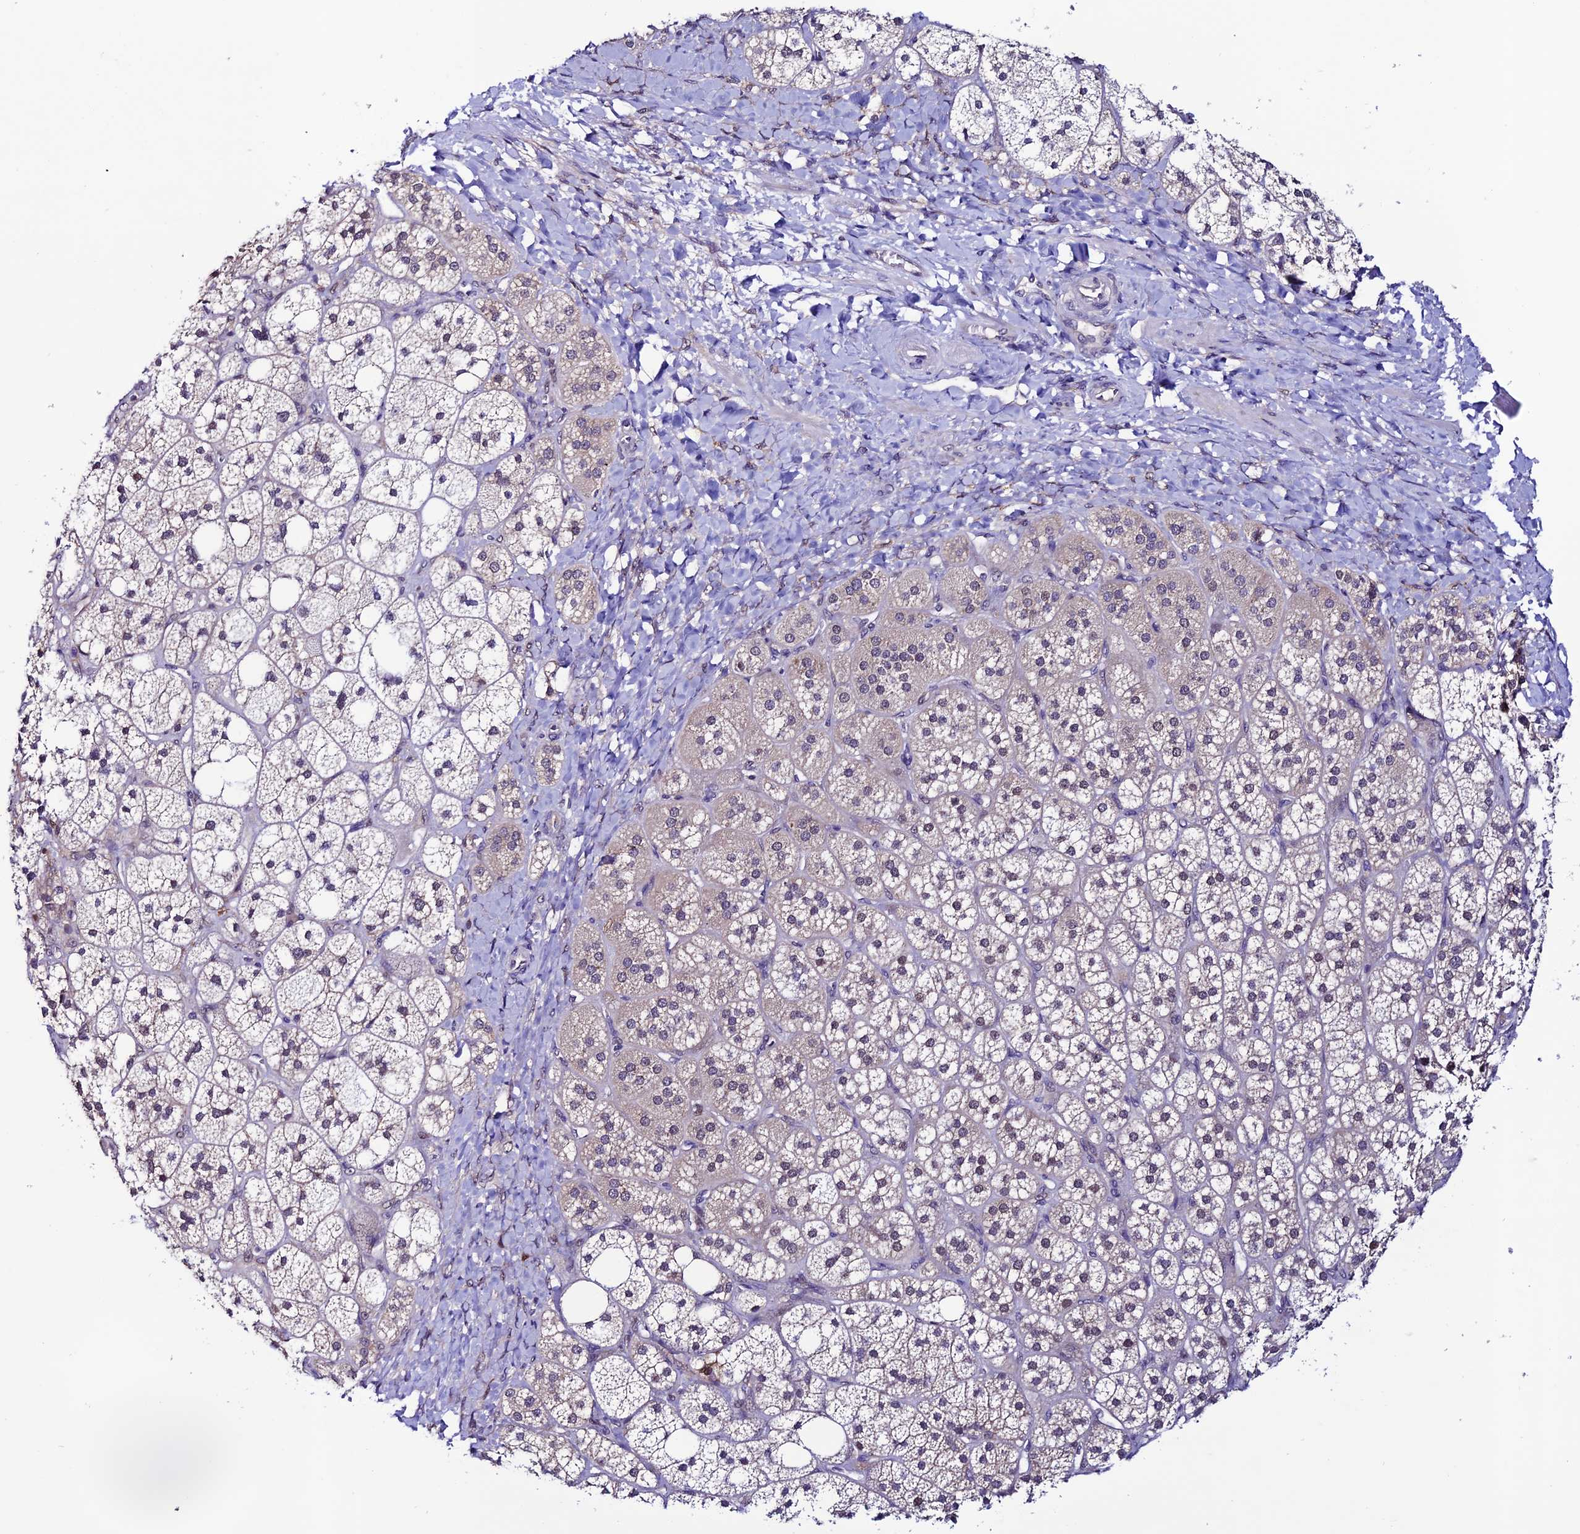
{"staining": {"intensity": "moderate", "quantity": "<25%", "location": "cytoplasmic/membranous,nuclear"}, "tissue": "adrenal gland", "cell_type": "Glandular cells", "image_type": "normal", "snomed": [{"axis": "morphology", "description": "Normal tissue, NOS"}, {"axis": "topography", "description": "Adrenal gland"}], "caption": "A photomicrograph of adrenal gland stained for a protein shows moderate cytoplasmic/membranous,nuclear brown staining in glandular cells. The protein of interest is stained brown, and the nuclei are stained in blue (DAB IHC with brightfield microscopy, high magnification).", "gene": "FZD8", "patient": {"sex": "male", "age": 61}}